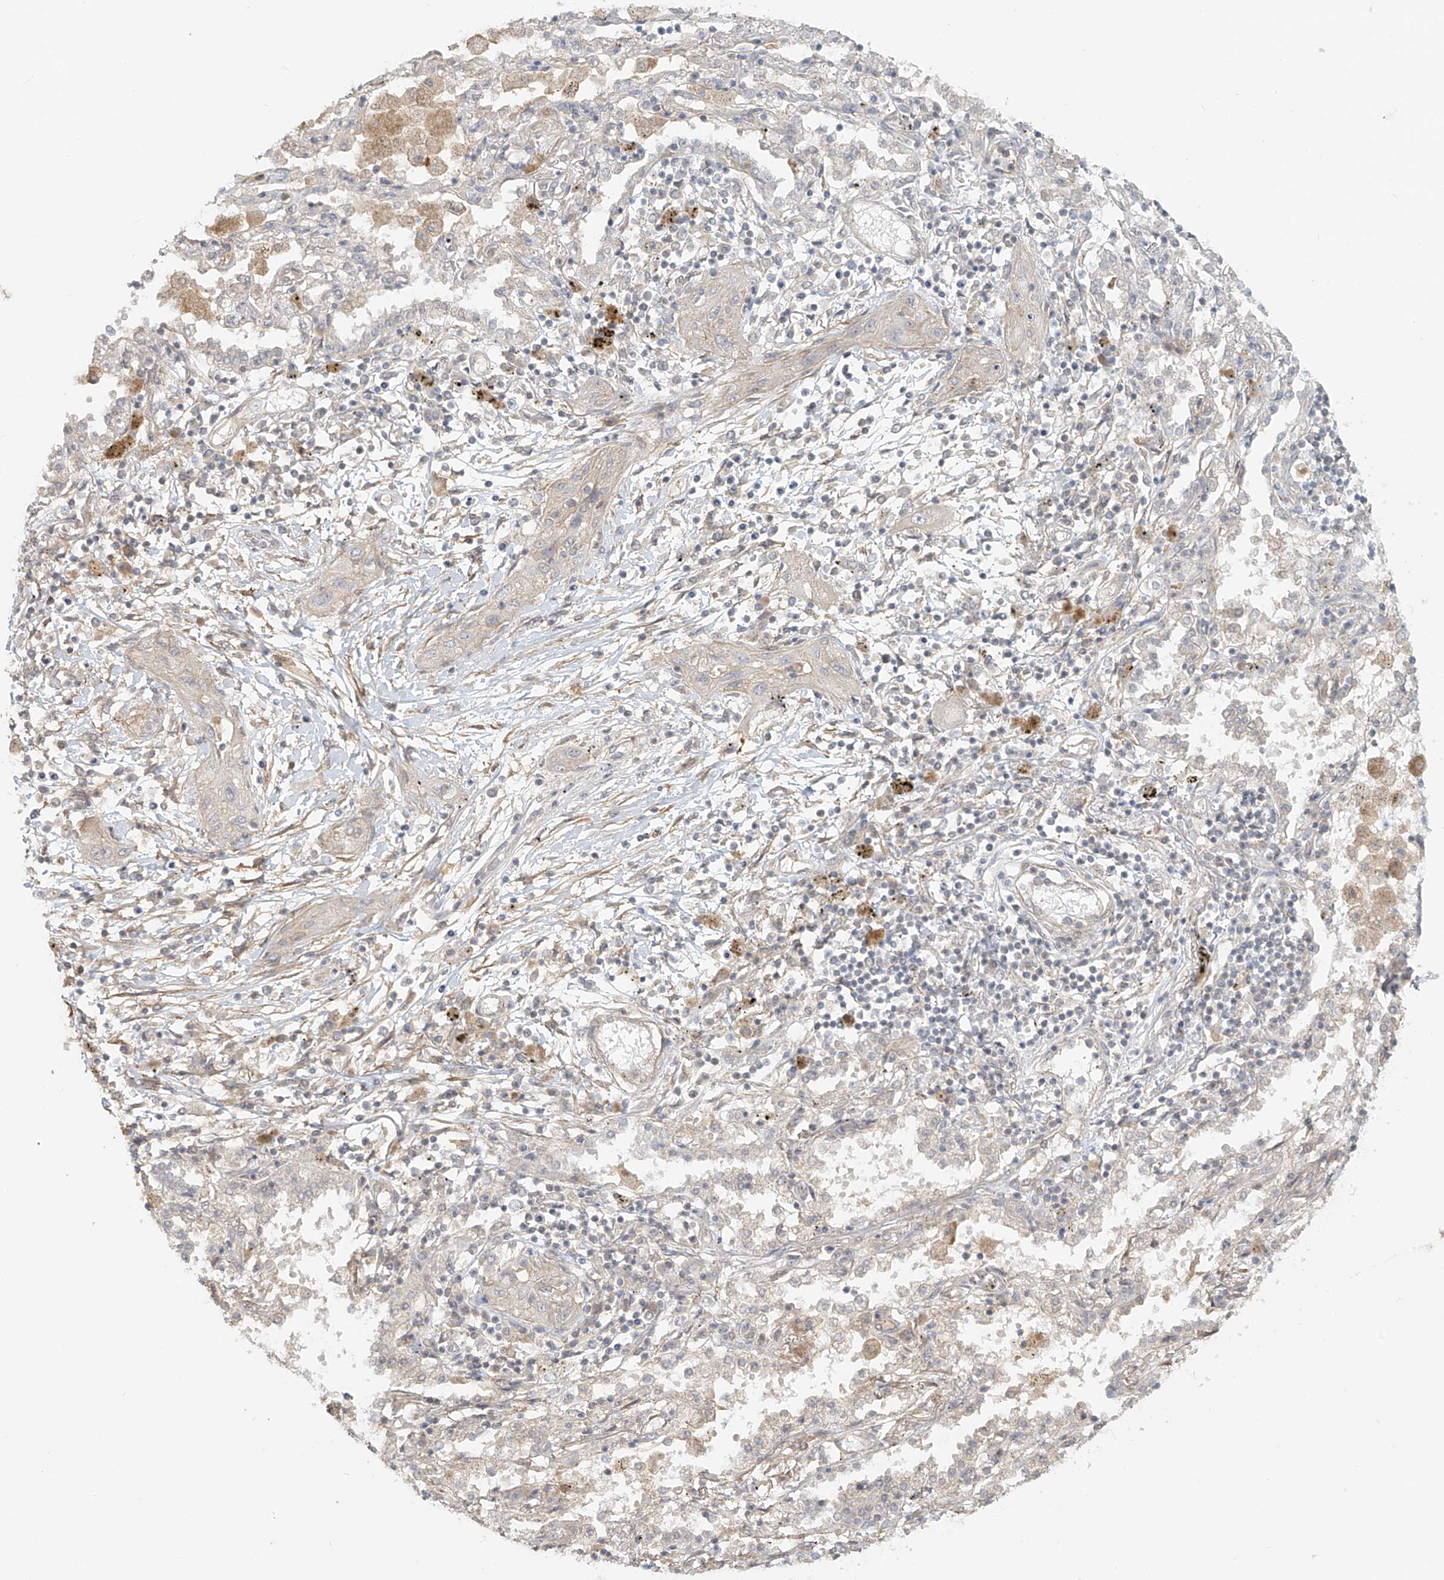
{"staining": {"intensity": "weak", "quantity": "<25%", "location": "cytoplasmic/membranous"}, "tissue": "lung cancer", "cell_type": "Tumor cells", "image_type": "cancer", "snomed": [{"axis": "morphology", "description": "Squamous cell carcinoma, NOS"}, {"axis": "topography", "description": "Lung"}], "caption": "Protein analysis of lung cancer demonstrates no significant positivity in tumor cells.", "gene": "ABCD1", "patient": {"sex": "female", "age": 47}}